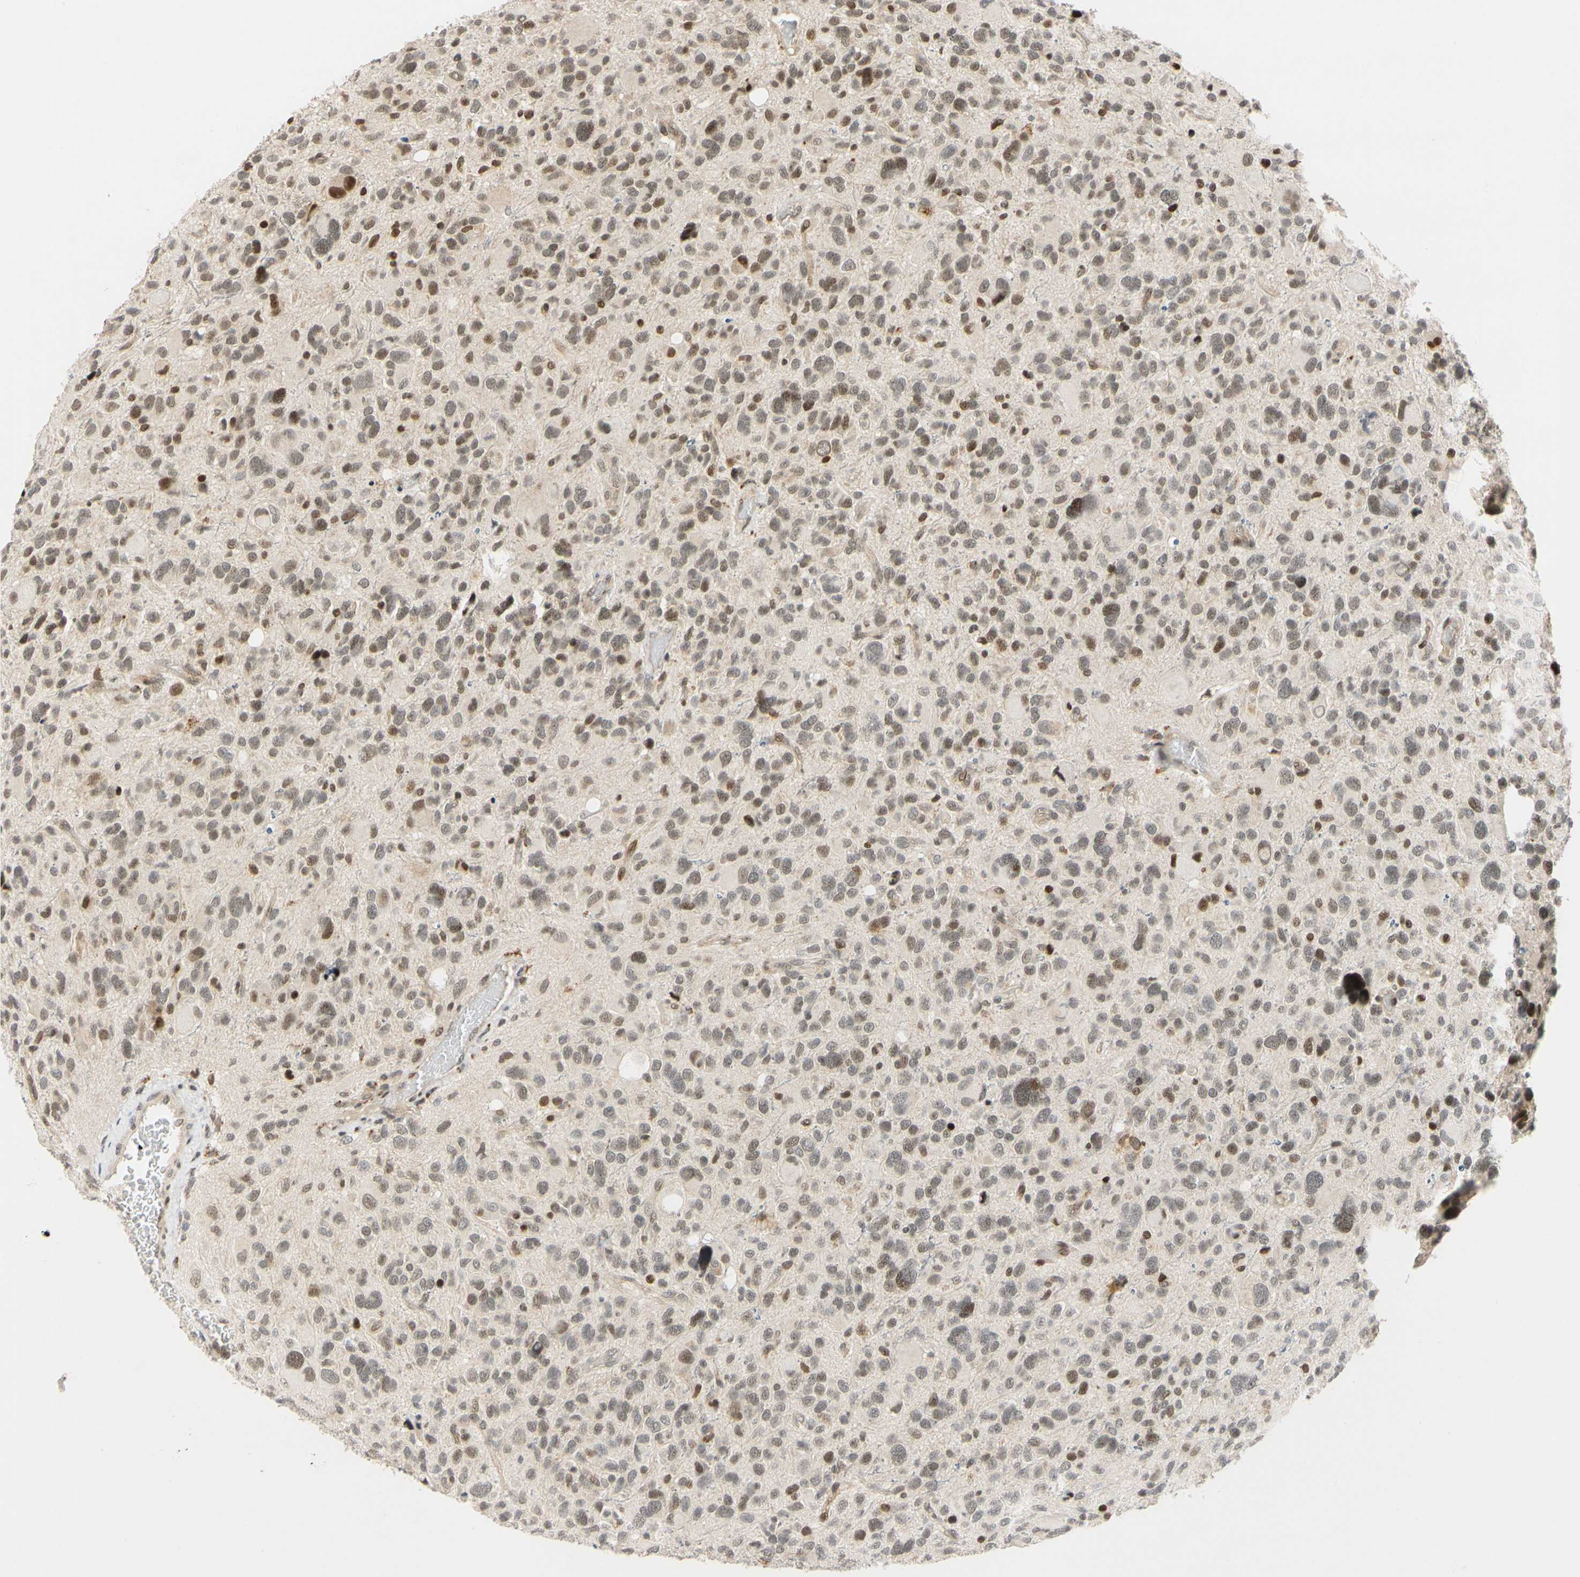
{"staining": {"intensity": "moderate", "quantity": "25%-75%", "location": "nuclear"}, "tissue": "glioma", "cell_type": "Tumor cells", "image_type": "cancer", "snomed": [{"axis": "morphology", "description": "Glioma, malignant, High grade"}, {"axis": "topography", "description": "Brain"}], "caption": "This image displays malignant glioma (high-grade) stained with immunohistochemistry (IHC) to label a protein in brown. The nuclear of tumor cells show moderate positivity for the protein. Nuclei are counter-stained blue.", "gene": "CDK7", "patient": {"sex": "male", "age": 48}}